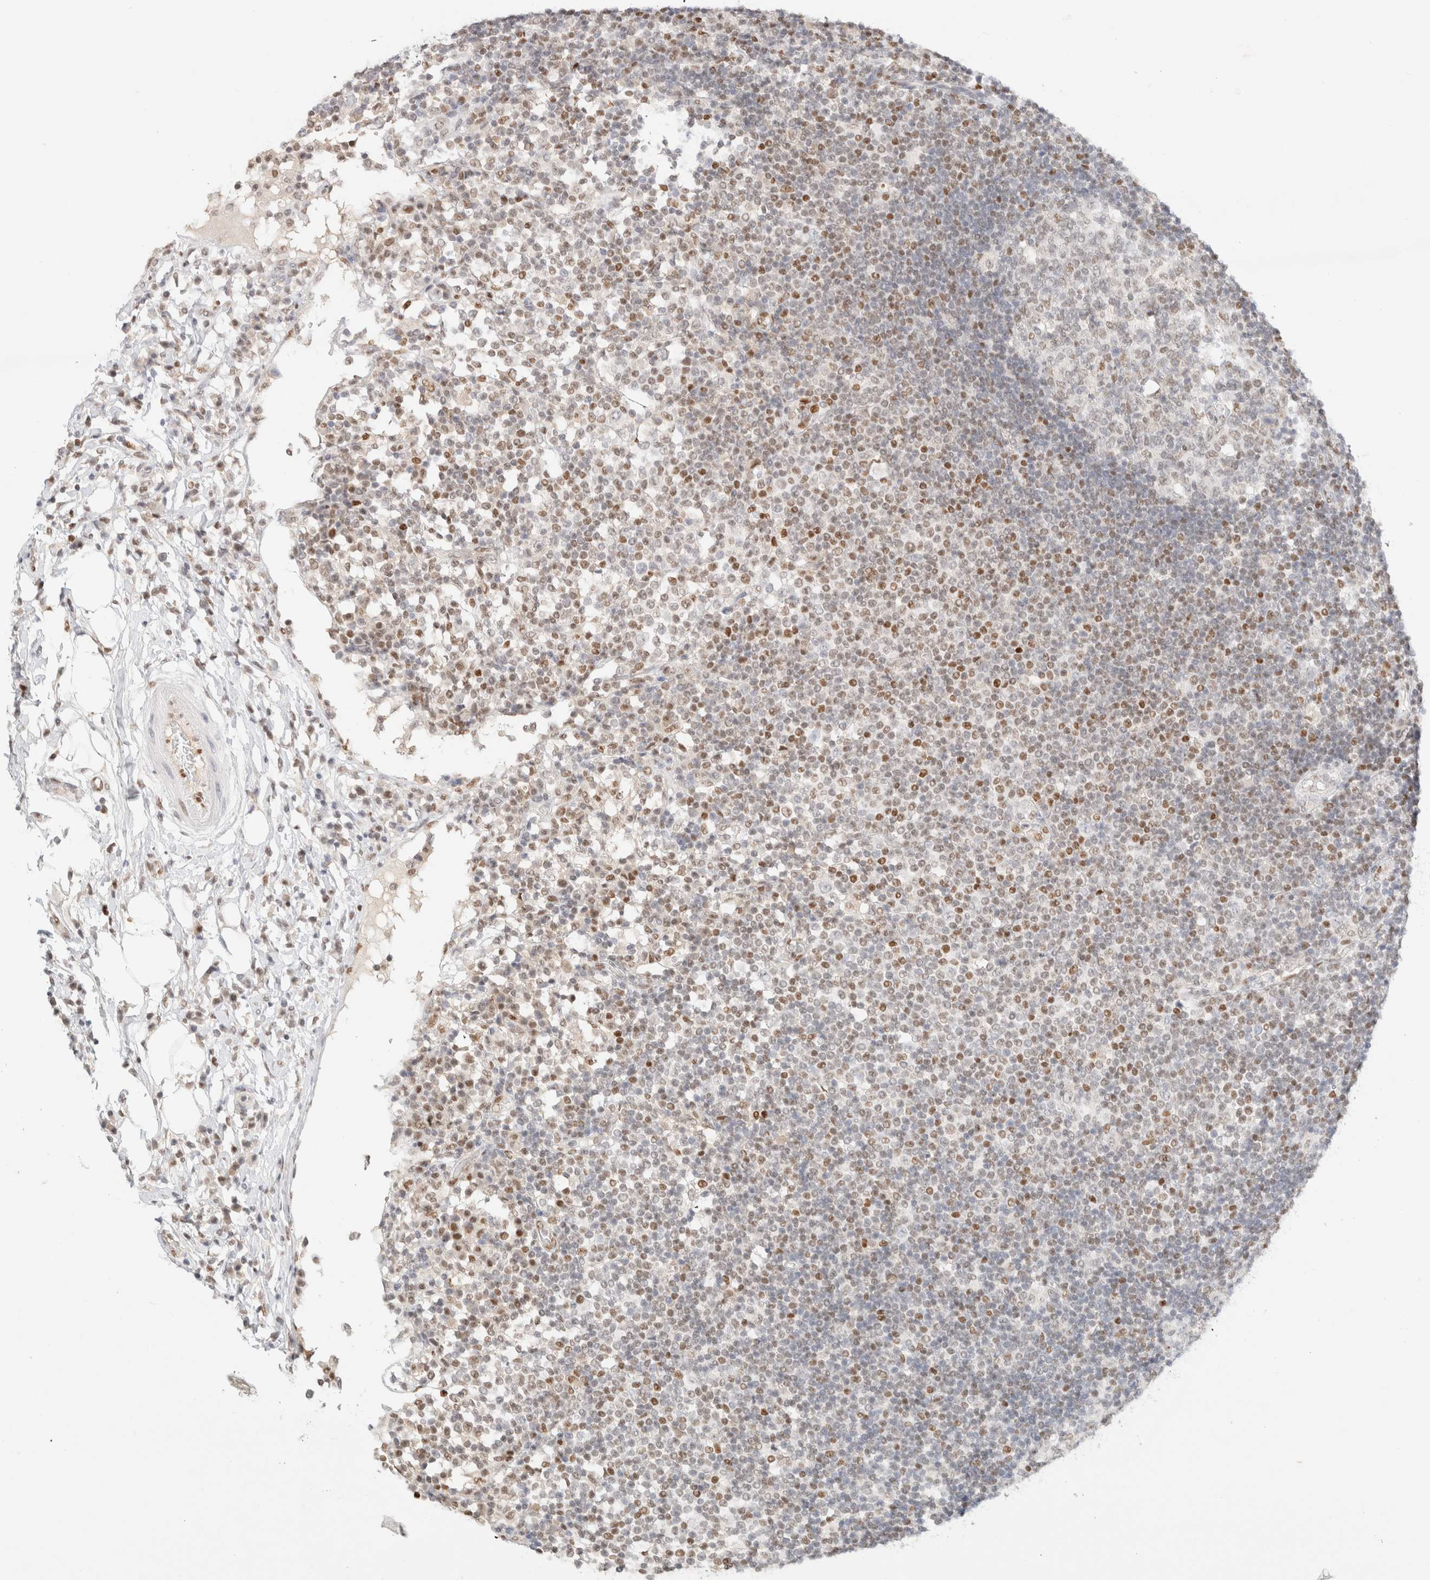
{"staining": {"intensity": "moderate", "quantity": "25%-75%", "location": "nuclear"}, "tissue": "lymph node", "cell_type": "Germinal center cells", "image_type": "normal", "snomed": [{"axis": "morphology", "description": "Normal tissue, NOS"}, {"axis": "topography", "description": "Lymph node"}], "caption": "Moderate nuclear staining for a protein is seen in about 25%-75% of germinal center cells of unremarkable lymph node using immunohistochemistry.", "gene": "DDB2", "patient": {"sex": "female", "age": 53}}